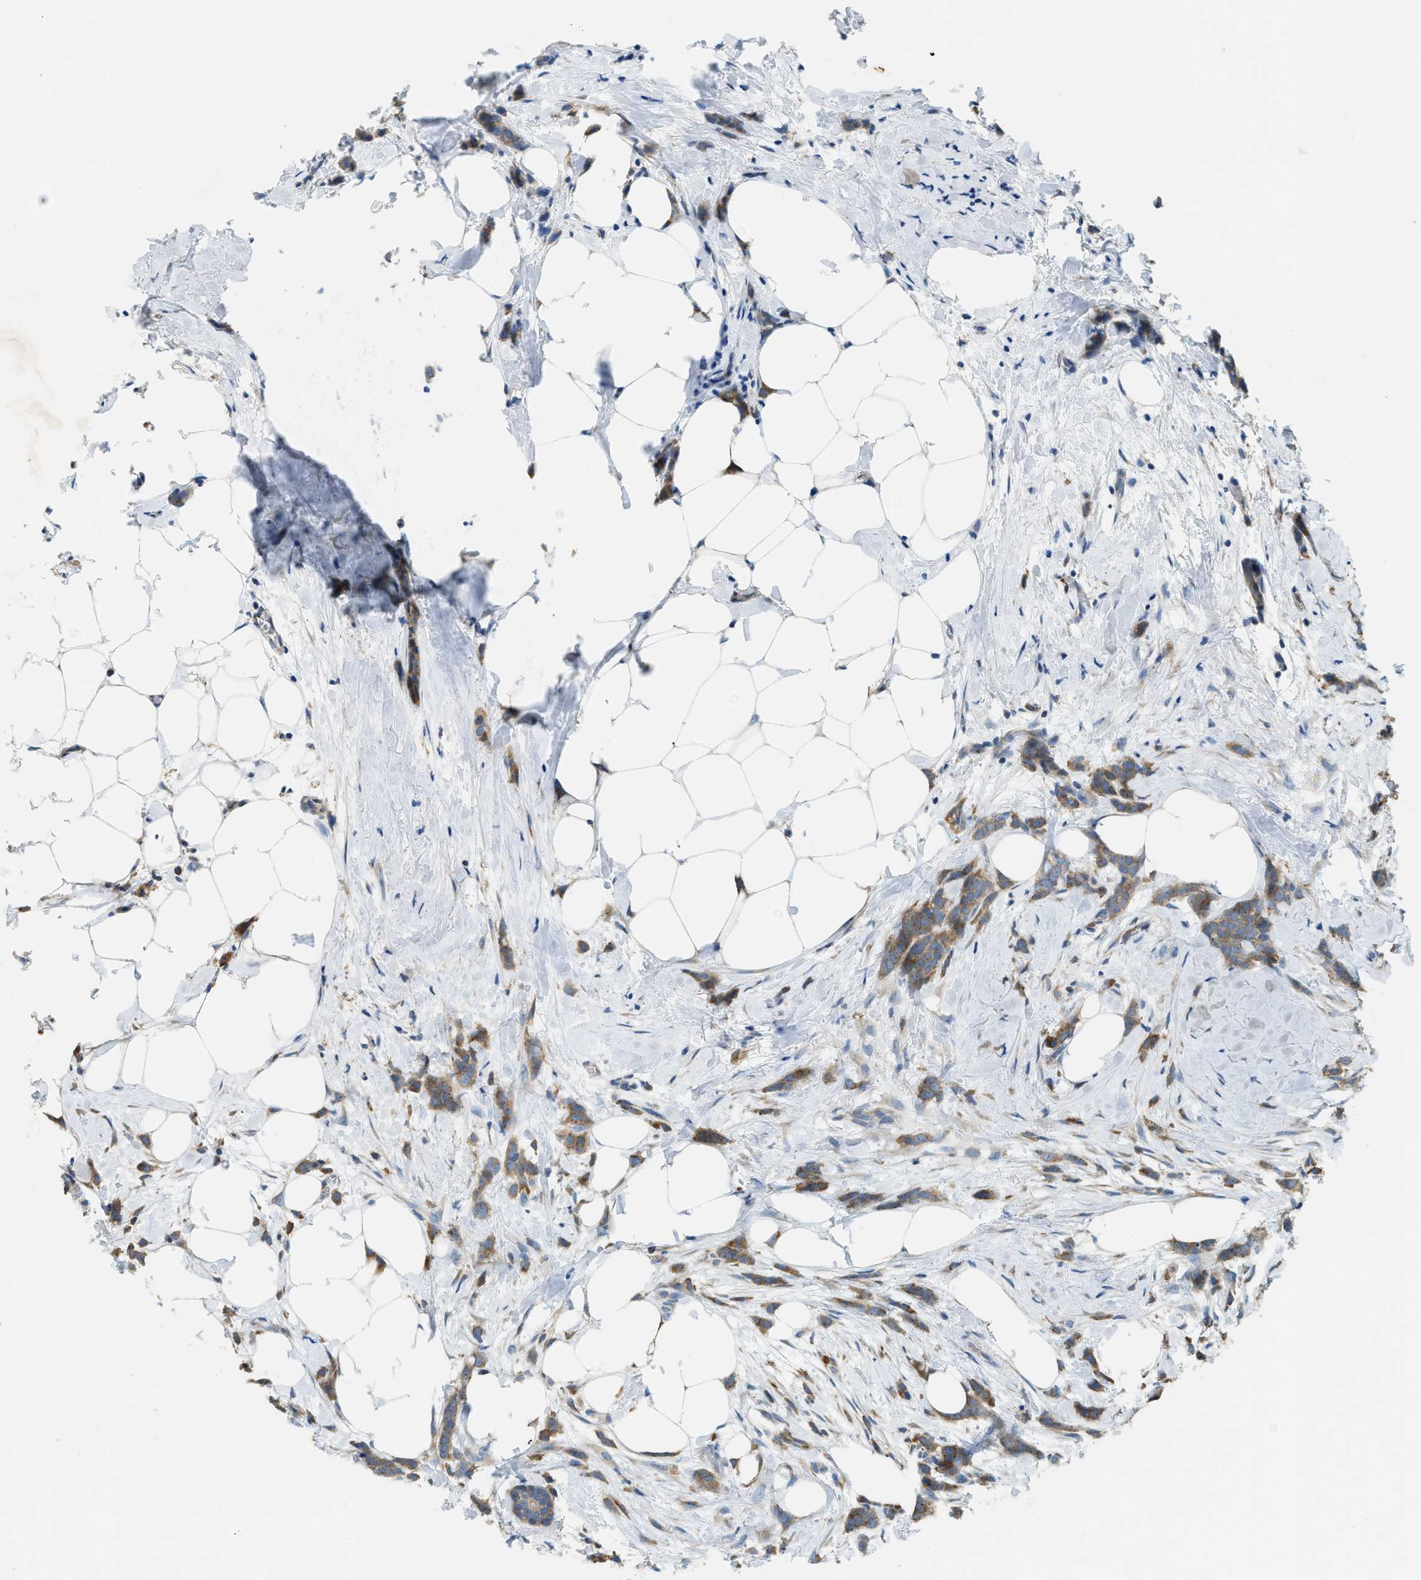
{"staining": {"intensity": "moderate", "quantity": ">75%", "location": "cytoplasmic/membranous"}, "tissue": "breast cancer", "cell_type": "Tumor cells", "image_type": "cancer", "snomed": [{"axis": "morphology", "description": "Lobular carcinoma, in situ"}, {"axis": "morphology", "description": "Lobular carcinoma"}, {"axis": "topography", "description": "Breast"}], "caption": "Immunohistochemistry (IHC) micrograph of breast cancer (lobular carcinoma) stained for a protein (brown), which exhibits medium levels of moderate cytoplasmic/membranous staining in about >75% of tumor cells.", "gene": "TMEM68", "patient": {"sex": "female", "age": 41}}